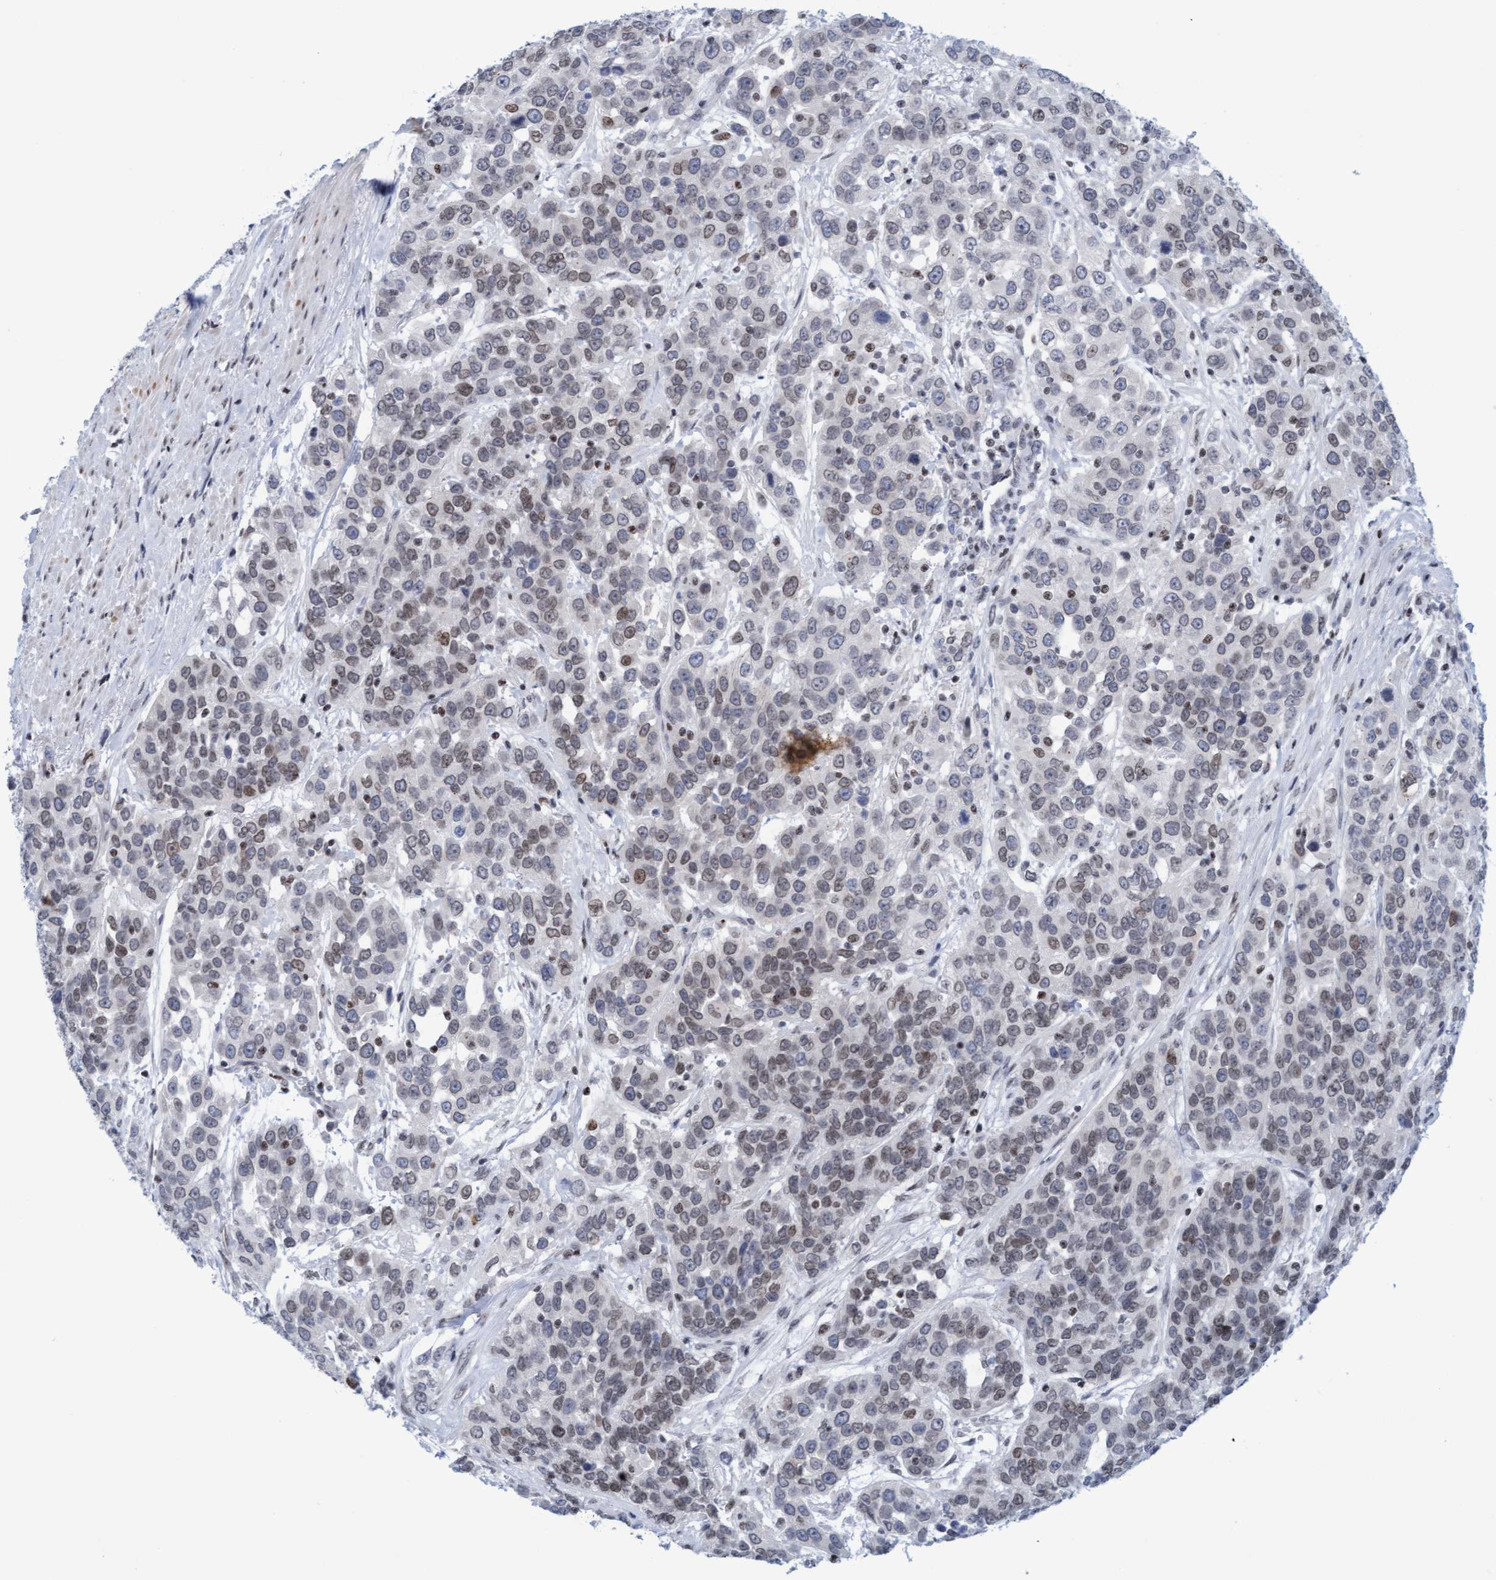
{"staining": {"intensity": "weak", "quantity": "25%-75%", "location": "nuclear"}, "tissue": "urothelial cancer", "cell_type": "Tumor cells", "image_type": "cancer", "snomed": [{"axis": "morphology", "description": "Urothelial carcinoma, High grade"}, {"axis": "topography", "description": "Urinary bladder"}], "caption": "Immunohistochemistry (IHC) histopathology image of neoplastic tissue: urothelial cancer stained using immunohistochemistry reveals low levels of weak protein expression localized specifically in the nuclear of tumor cells, appearing as a nuclear brown color.", "gene": "GLRX2", "patient": {"sex": "female", "age": 80}}